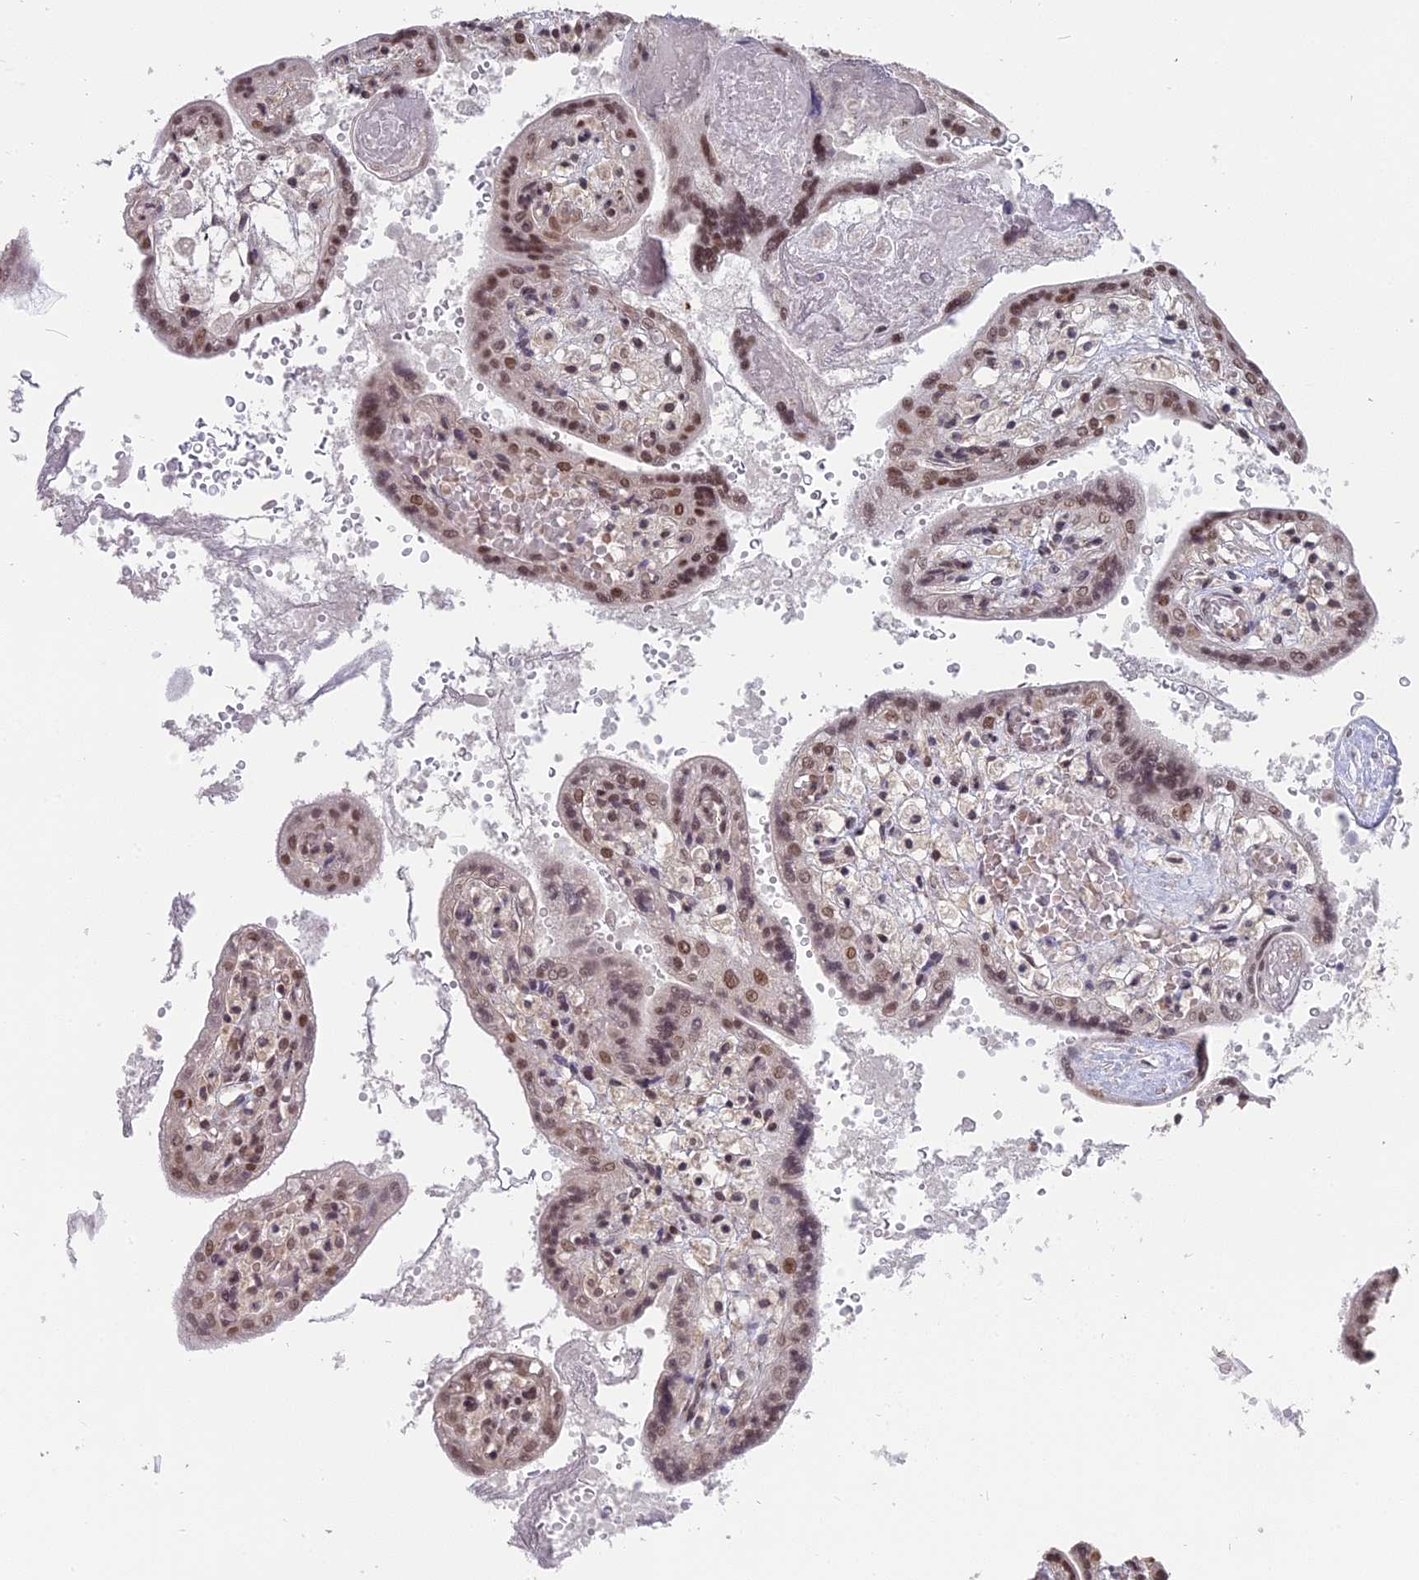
{"staining": {"intensity": "moderate", "quantity": ">75%", "location": "nuclear"}, "tissue": "placenta", "cell_type": "Decidual cells", "image_type": "normal", "snomed": [{"axis": "morphology", "description": "Normal tissue, NOS"}, {"axis": "topography", "description": "Placenta"}], "caption": "Immunohistochemical staining of normal placenta shows >75% levels of moderate nuclear protein expression in about >75% of decidual cells.", "gene": "NR1H3", "patient": {"sex": "female", "age": 37}}